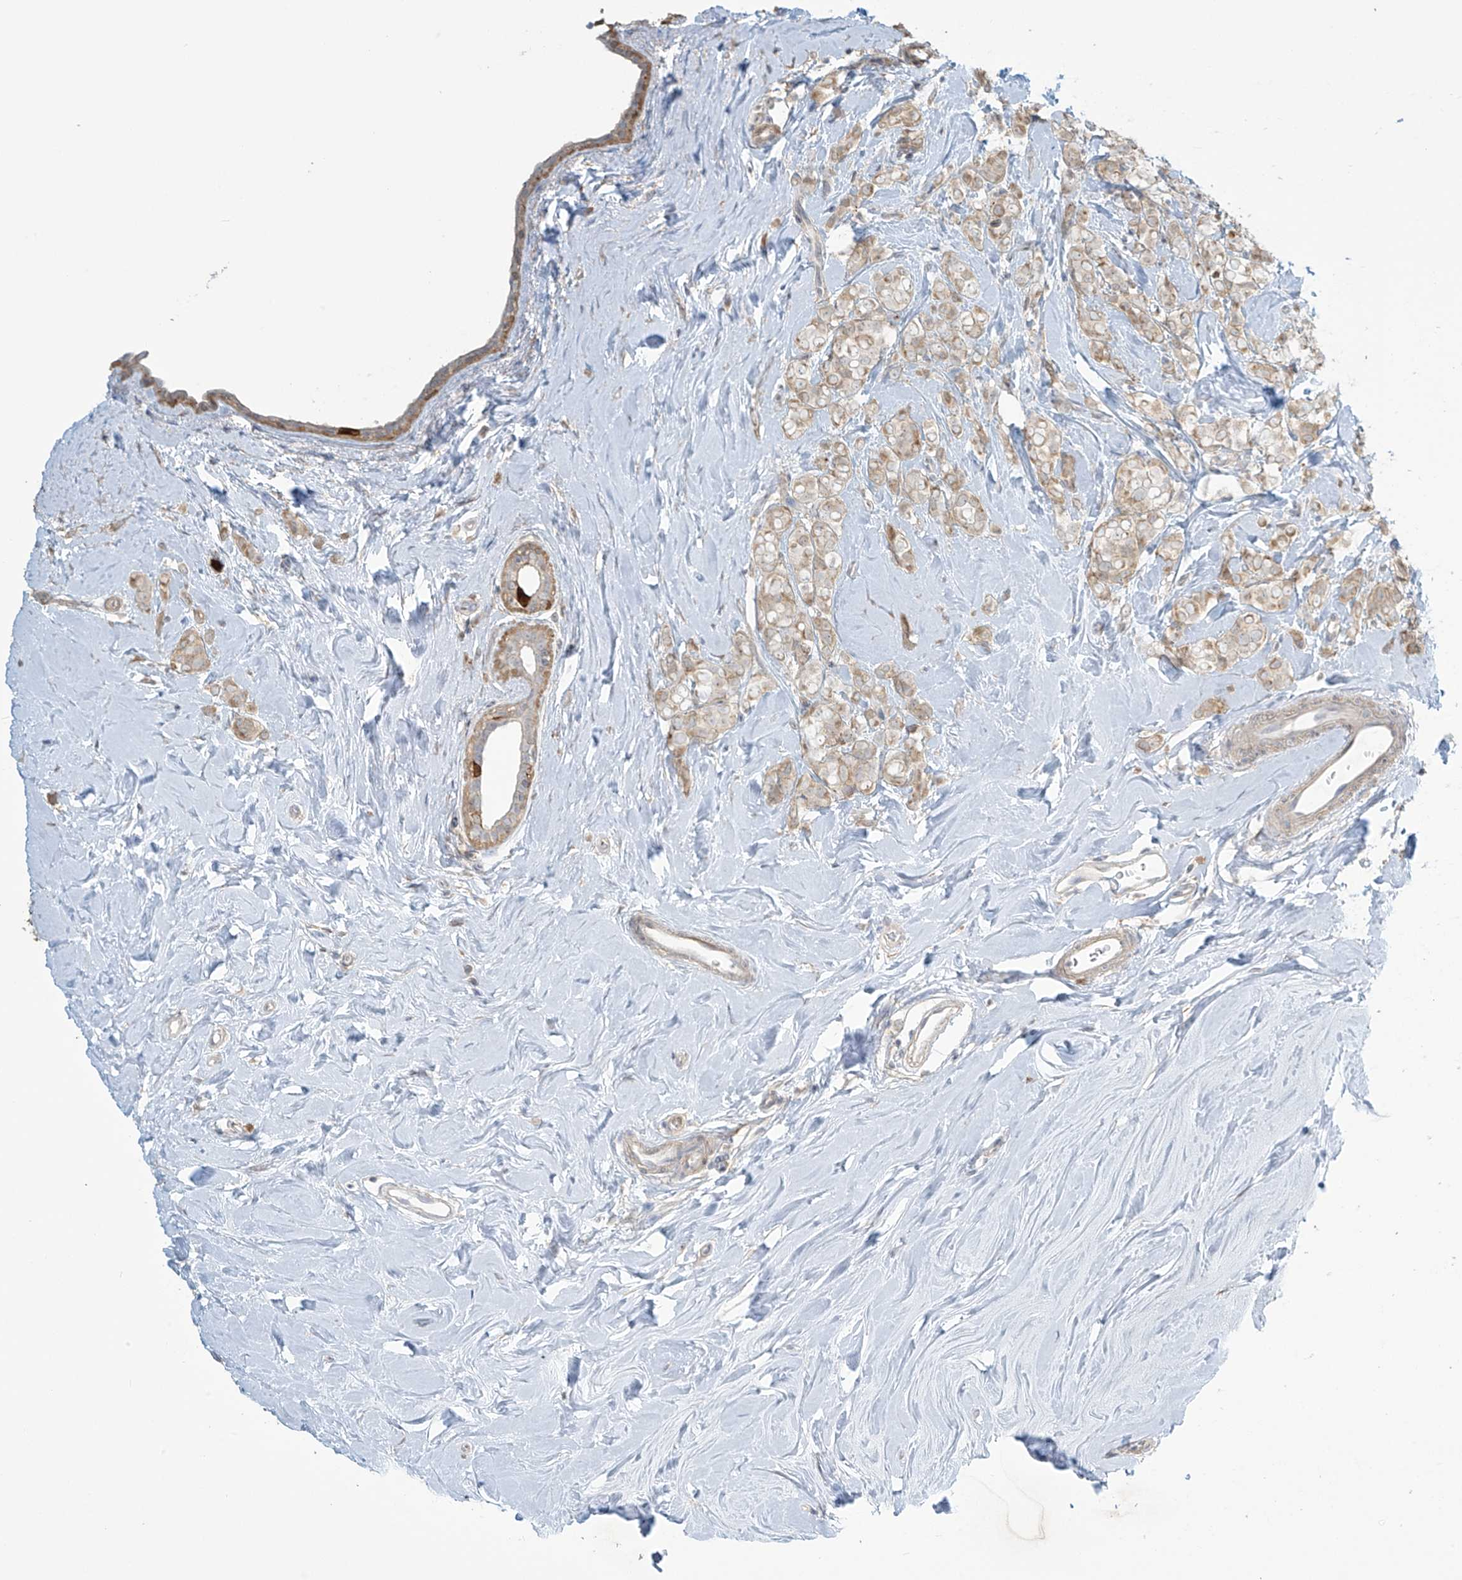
{"staining": {"intensity": "weak", "quantity": "25%-75%", "location": "cytoplasmic/membranous"}, "tissue": "breast cancer", "cell_type": "Tumor cells", "image_type": "cancer", "snomed": [{"axis": "morphology", "description": "Lobular carcinoma"}, {"axis": "topography", "description": "Breast"}], "caption": "Lobular carcinoma (breast) stained for a protein displays weak cytoplasmic/membranous positivity in tumor cells.", "gene": "TAGAP", "patient": {"sex": "female", "age": 47}}